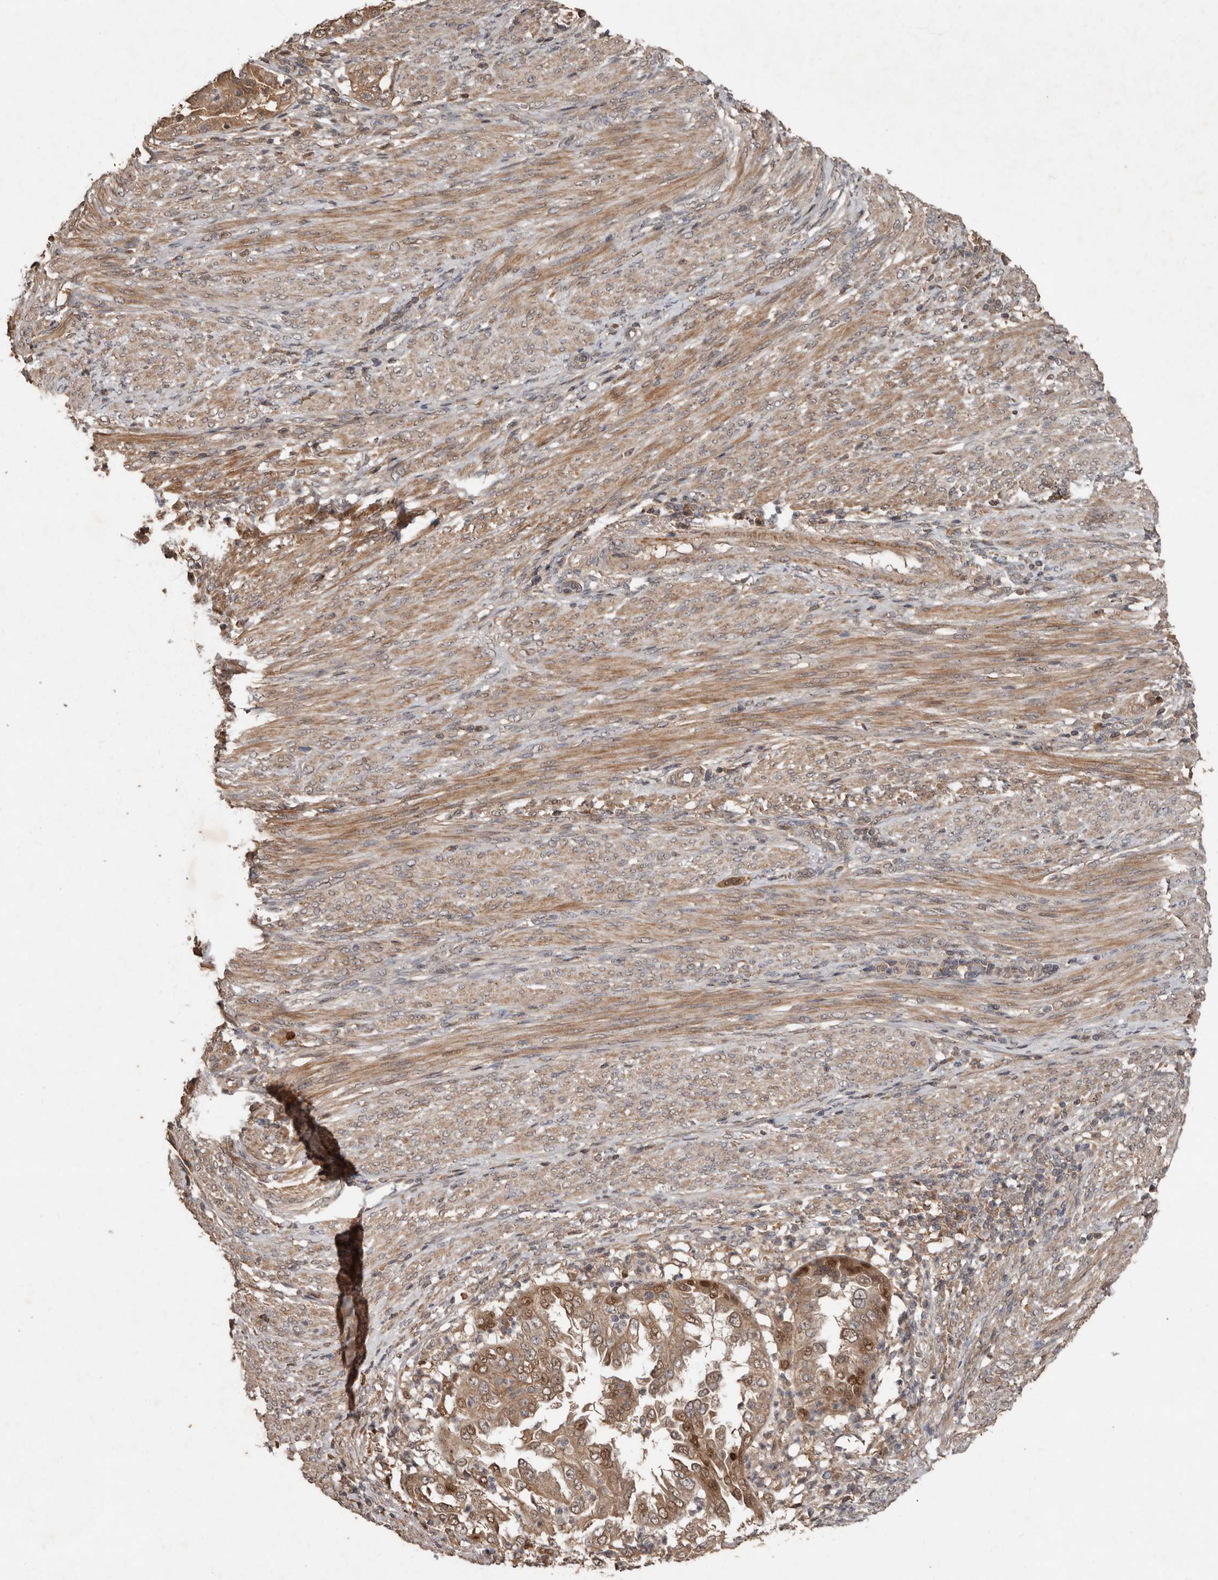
{"staining": {"intensity": "moderate", "quantity": ">75%", "location": "cytoplasmic/membranous,nuclear"}, "tissue": "endometrial cancer", "cell_type": "Tumor cells", "image_type": "cancer", "snomed": [{"axis": "morphology", "description": "Adenocarcinoma, NOS"}, {"axis": "topography", "description": "Endometrium"}], "caption": "Endometrial adenocarcinoma stained for a protein displays moderate cytoplasmic/membranous and nuclear positivity in tumor cells.", "gene": "KIF26B", "patient": {"sex": "female", "age": 85}}